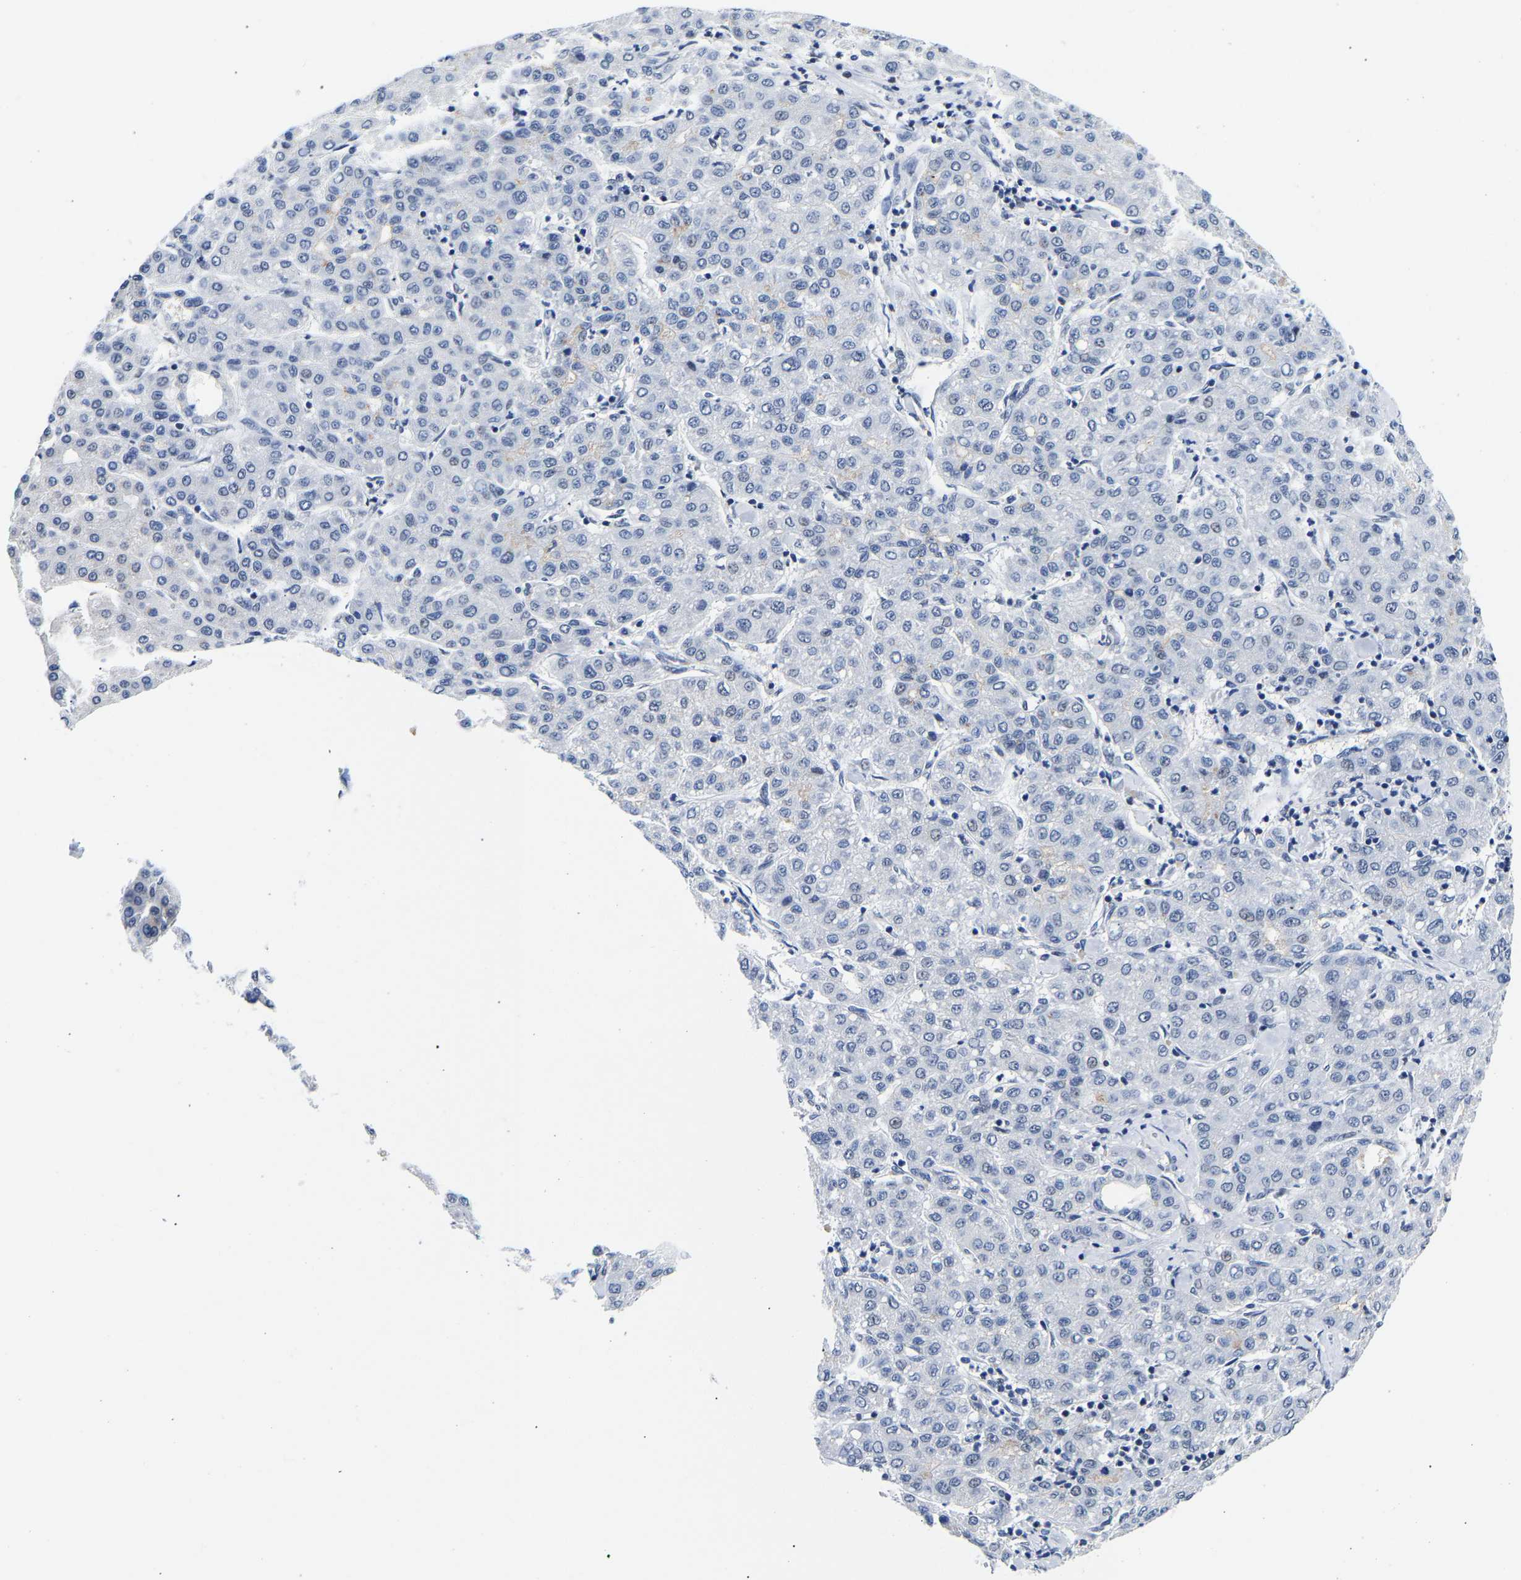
{"staining": {"intensity": "negative", "quantity": "none", "location": "none"}, "tissue": "liver cancer", "cell_type": "Tumor cells", "image_type": "cancer", "snomed": [{"axis": "morphology", "description": "Carcinoma, Hepatocellular, NOS"}, {"axis": "topography", "description": "Liver"}], "caption": "DAB (3,3'-diaminobenzidine) immunohistochemical staining of liver cancer exhibits no significant expression in tumor cells.", "gene": "PTRHD1", "patient": {"sex": "male", "age": 65}}